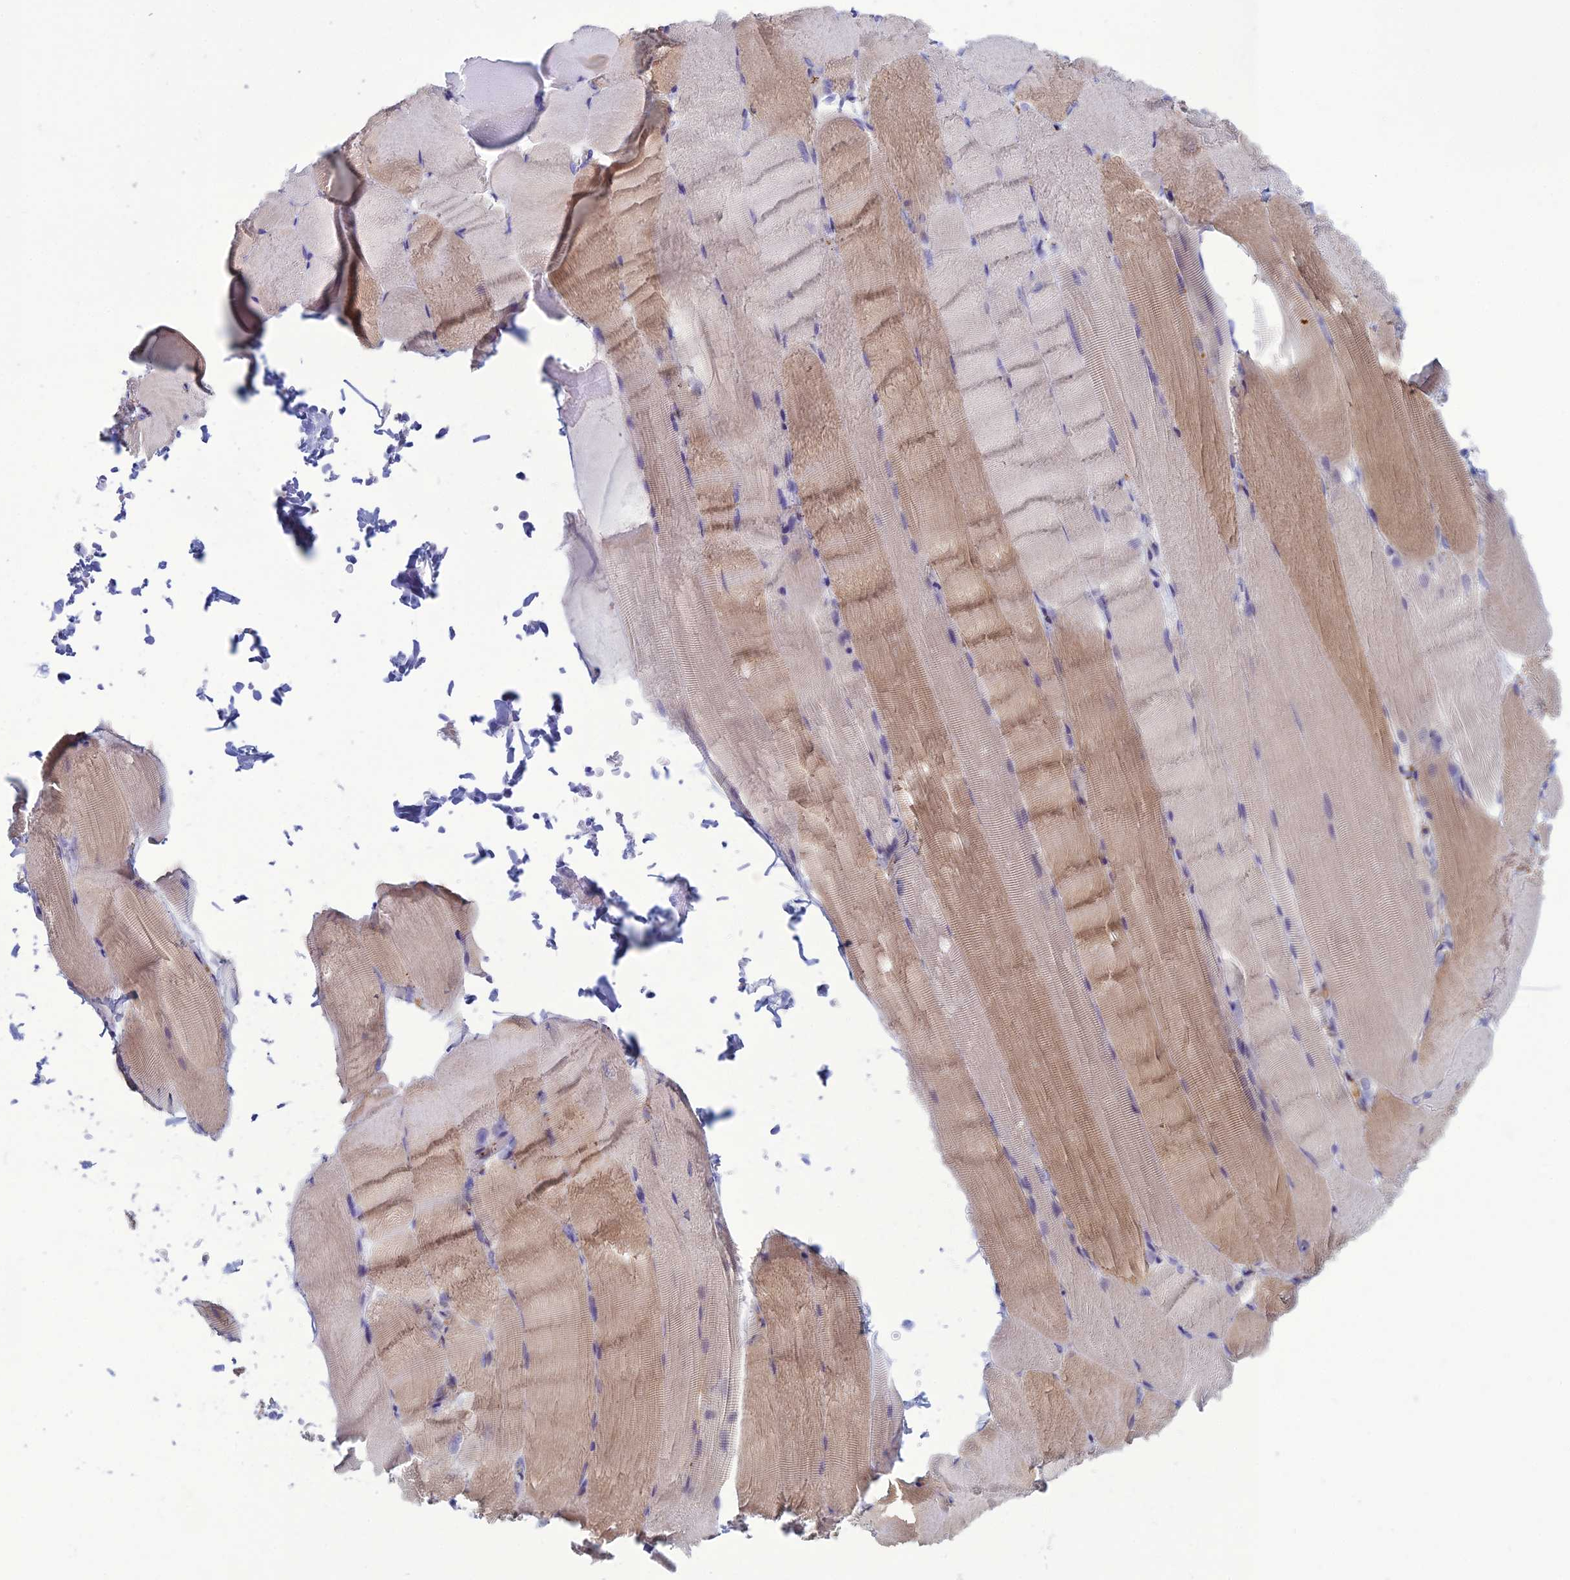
{"staining": {"intensity": "weak", "quantity": "<25%", "location": "cytoplasmic/membranous"}, "tissue": "skeletal muscle", "cell_type": "Myocytes", "image_type": "normal", "snomed": [{"axis": "morphology", "description": "Normal tissue, NOS"}, {"axis": "topography", "description": "Skeletal muscle"}, {"axis": "topography", "description": "Parathyroid gland"}], "caption": "An immunohistochemistry (IHC) histopathology image of normal skeletal muscle is shown. There is no staining in myocytes of skeletal muscle.", "gene": "CDC42EP5", "patient": {"sex": "female", "age": 37}}